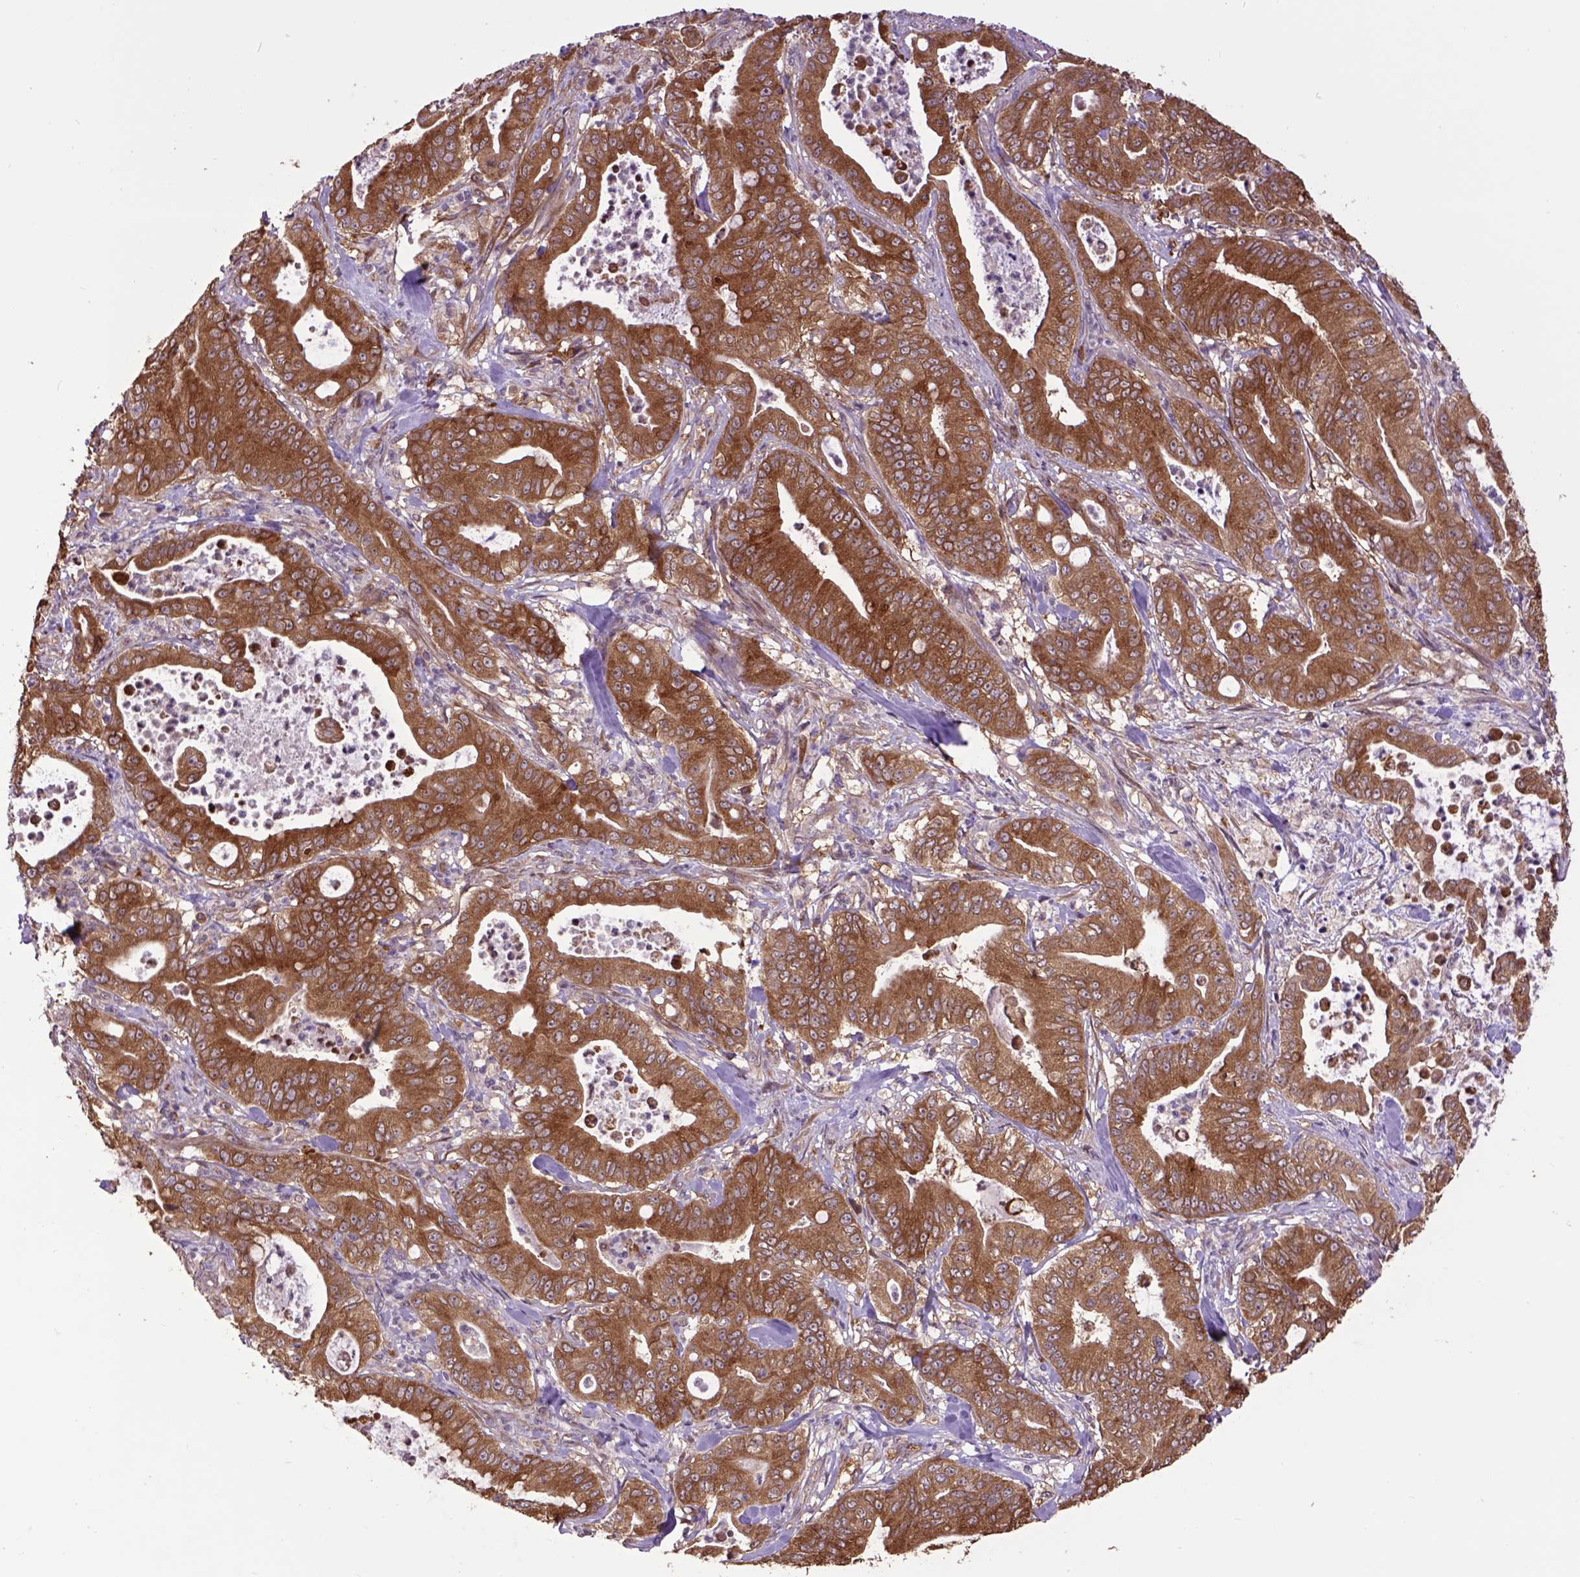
{"staining": {"intensity": "moderate", "quantity": ">75%", "location": "cytoplasmic/membranous"}, "tissue": "pancreatic cancer", "cell_type": "Tumor cells", "image_type": "cancer", "snomed": [{"axis": "morphology", "description": "Adenocarcinoma, NOS"}, {"axis": "topography", "description": "Pancreas"}], "caption": "This histopathology image demonstrates pancreatic cancer stained with immunohistochemistry to label a protein in brown. The cytoplasmic/membranous of tumor cells show moderate positivity for the protein. Nuclei are counter-stained blue.", "gene": "ARL1", "patient": {"sex": "male", "age": 71}}